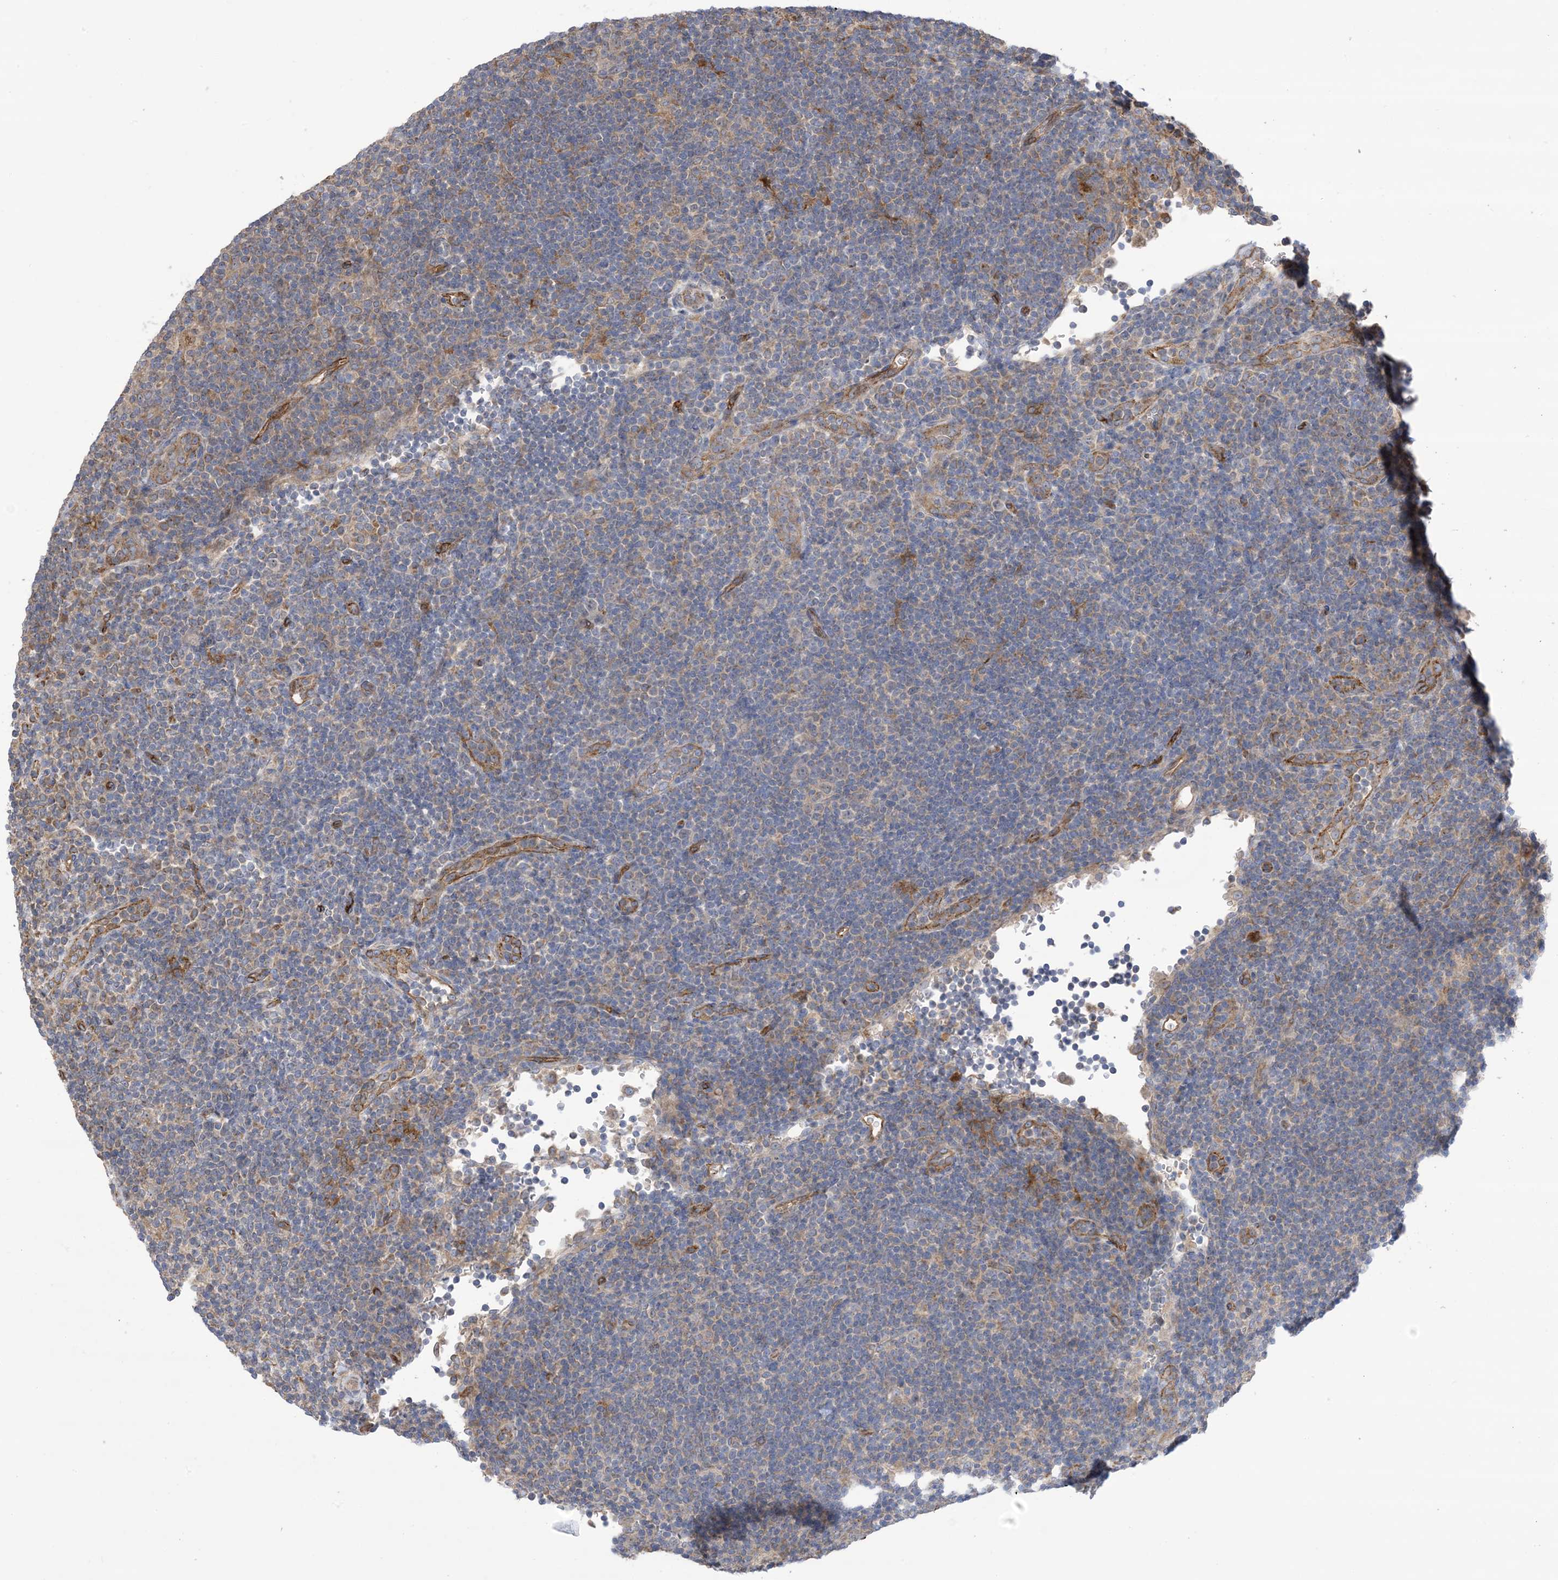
{"staining": {"intensity": "negative", "quantity": "none", "location": "none"}, "tissue": "lymphoma", "cell_type": "Tumor cells", "image_type": "cancer", "snomed": [{"axis": "morphology", "description": "Hodgkin's disease, NOS"}, {"axis": "topography", "description": "Lymph node"}], "caption": "Tumor cells show no significant staining in lymphoma. (DAB immunohistochemistry (IHC) visualized using brightfield microscopy, high magnification).", "gene": "CLEC16A", "patient": {"sex": "female", "age": 57}}